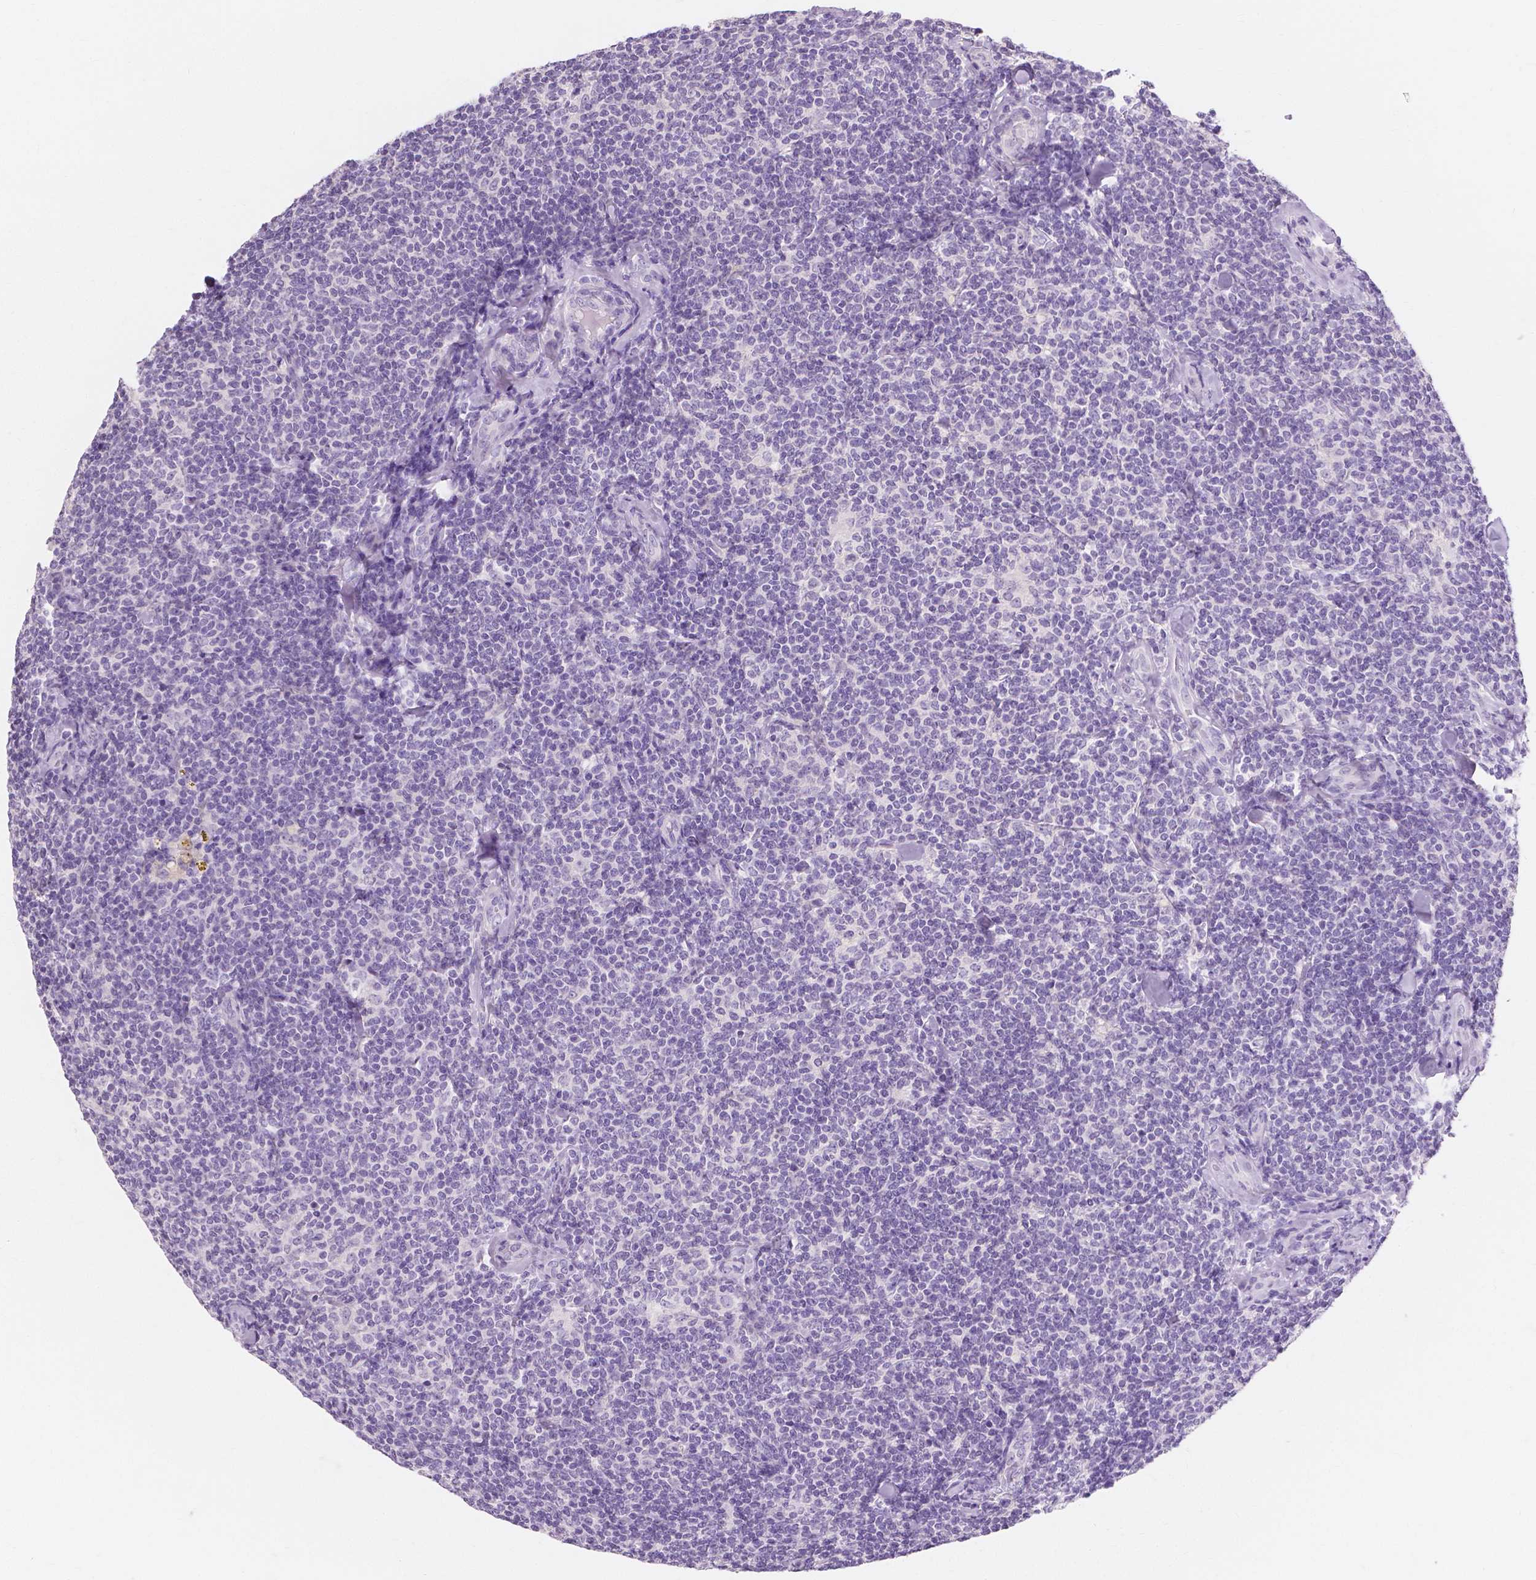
{"staining": {"intensity": "negative", "quantity": "none", "location": "none"}, "tissue": "lymphoma", "cell_type": "Tumor cells", "image_type": "cancer", "snomed": [{"axis": "morphology", "description": "Malignant lymphoma, non-Hodgkin's type, Low grade"}, {"axis": "topography", "description": "Lymph node"}], "caption": "Immunohistochemical staining of lymphoma shows no significant expression in tumor cells. (Brightfield microscopy of DAB (3,3'-diaminobenzidine) immunohistochemistry (IHC) at high magnification).", "gene": "MUC12", "patient": {"sex": "female", "age": 56}}